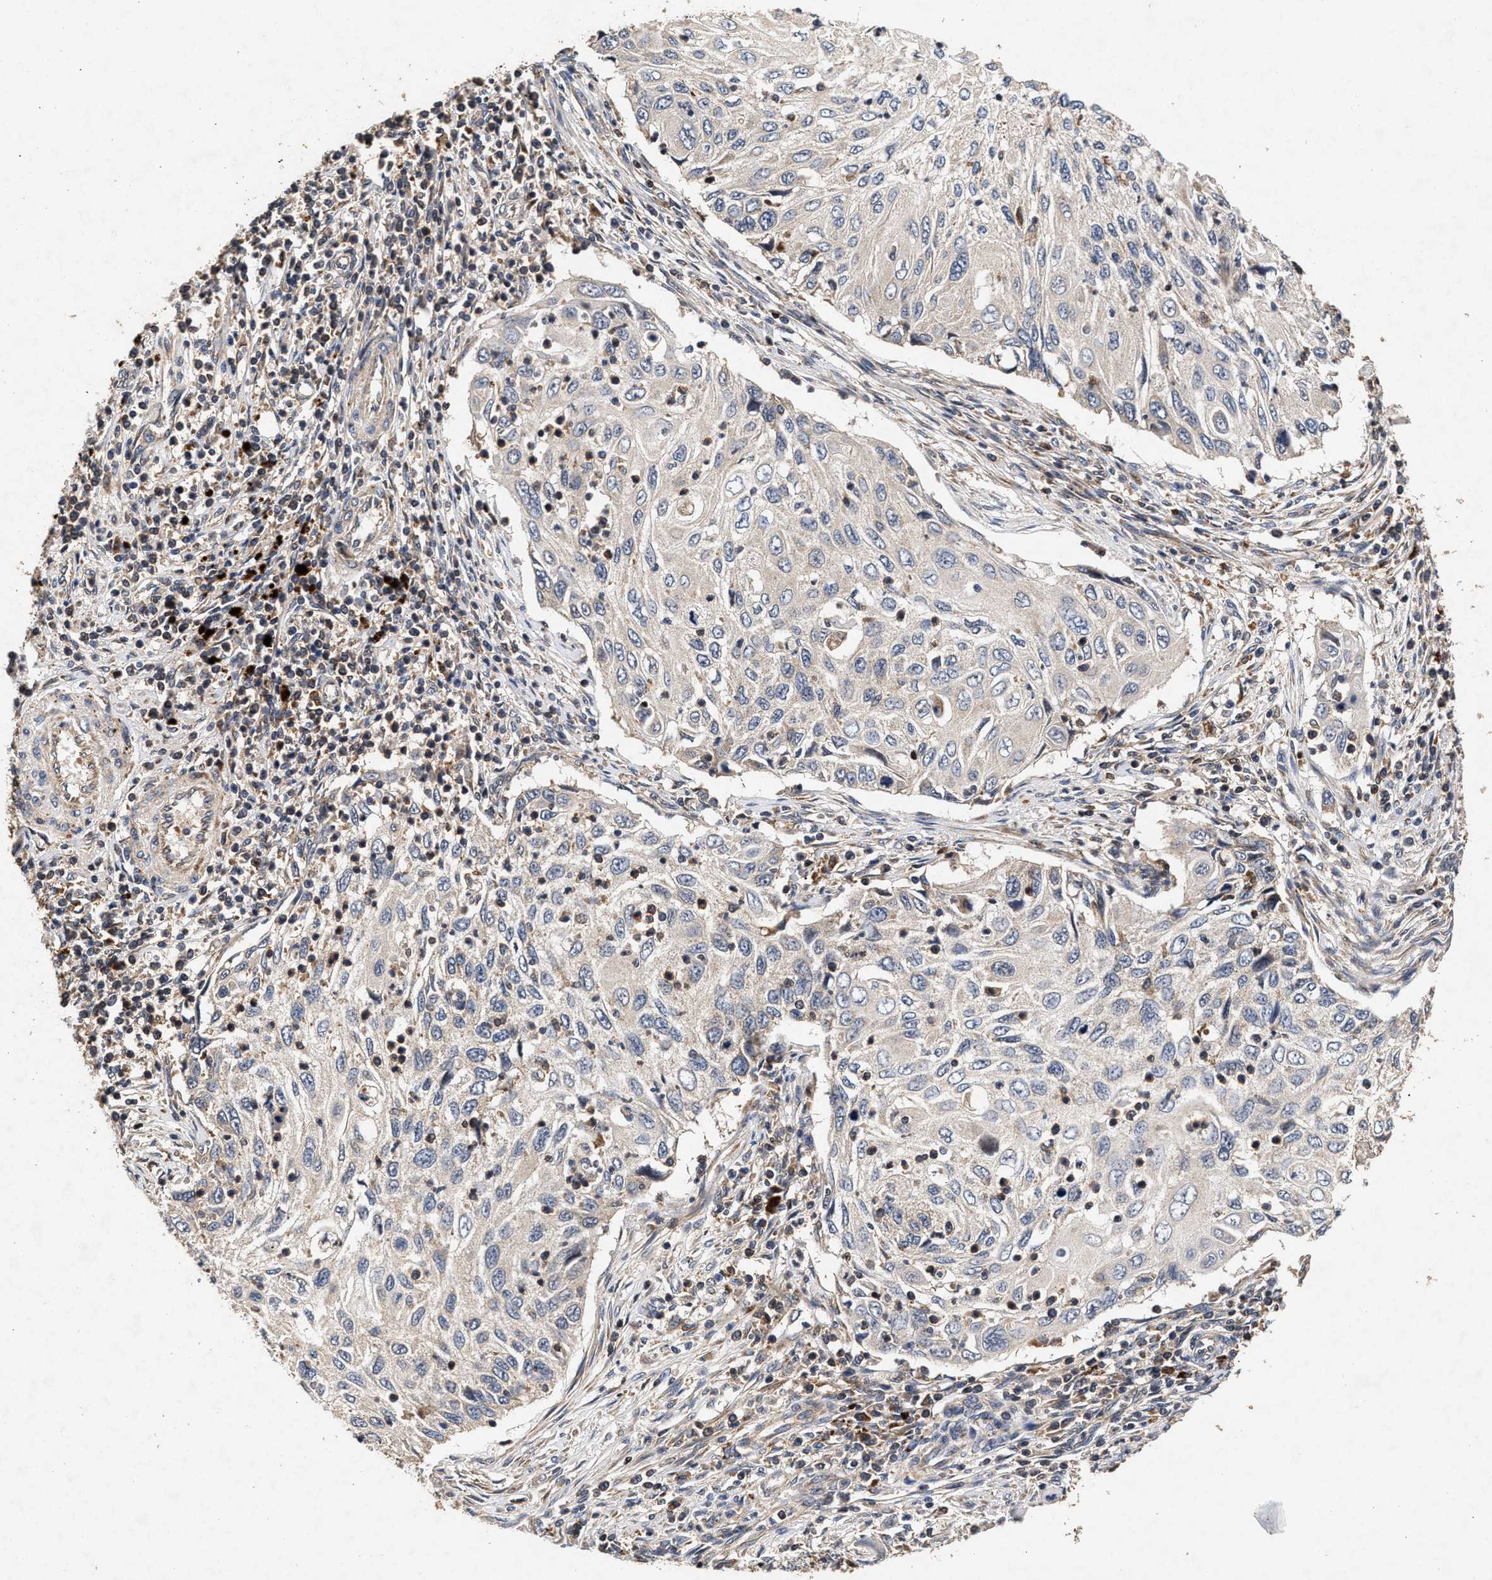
{"staining": {"intensity": "negative", "quantity": "none", "location": "none"}, "tissue": "cervical cancer", "cell_type": "Tumor cells", "image_type": "cancer", "snomed": [{"axis": "morphology", "description": "Squamous cell carcinoma, NOS"}, {"axis": "topography", "description": "Cervix"}], "caption": "Squamous cell carcinoma (cervical) was stained to show a protein in brown. There is no significant expression in tumor cells.", "gene": "NFKB2", "patient": {"sex": "female", "age": 70}}